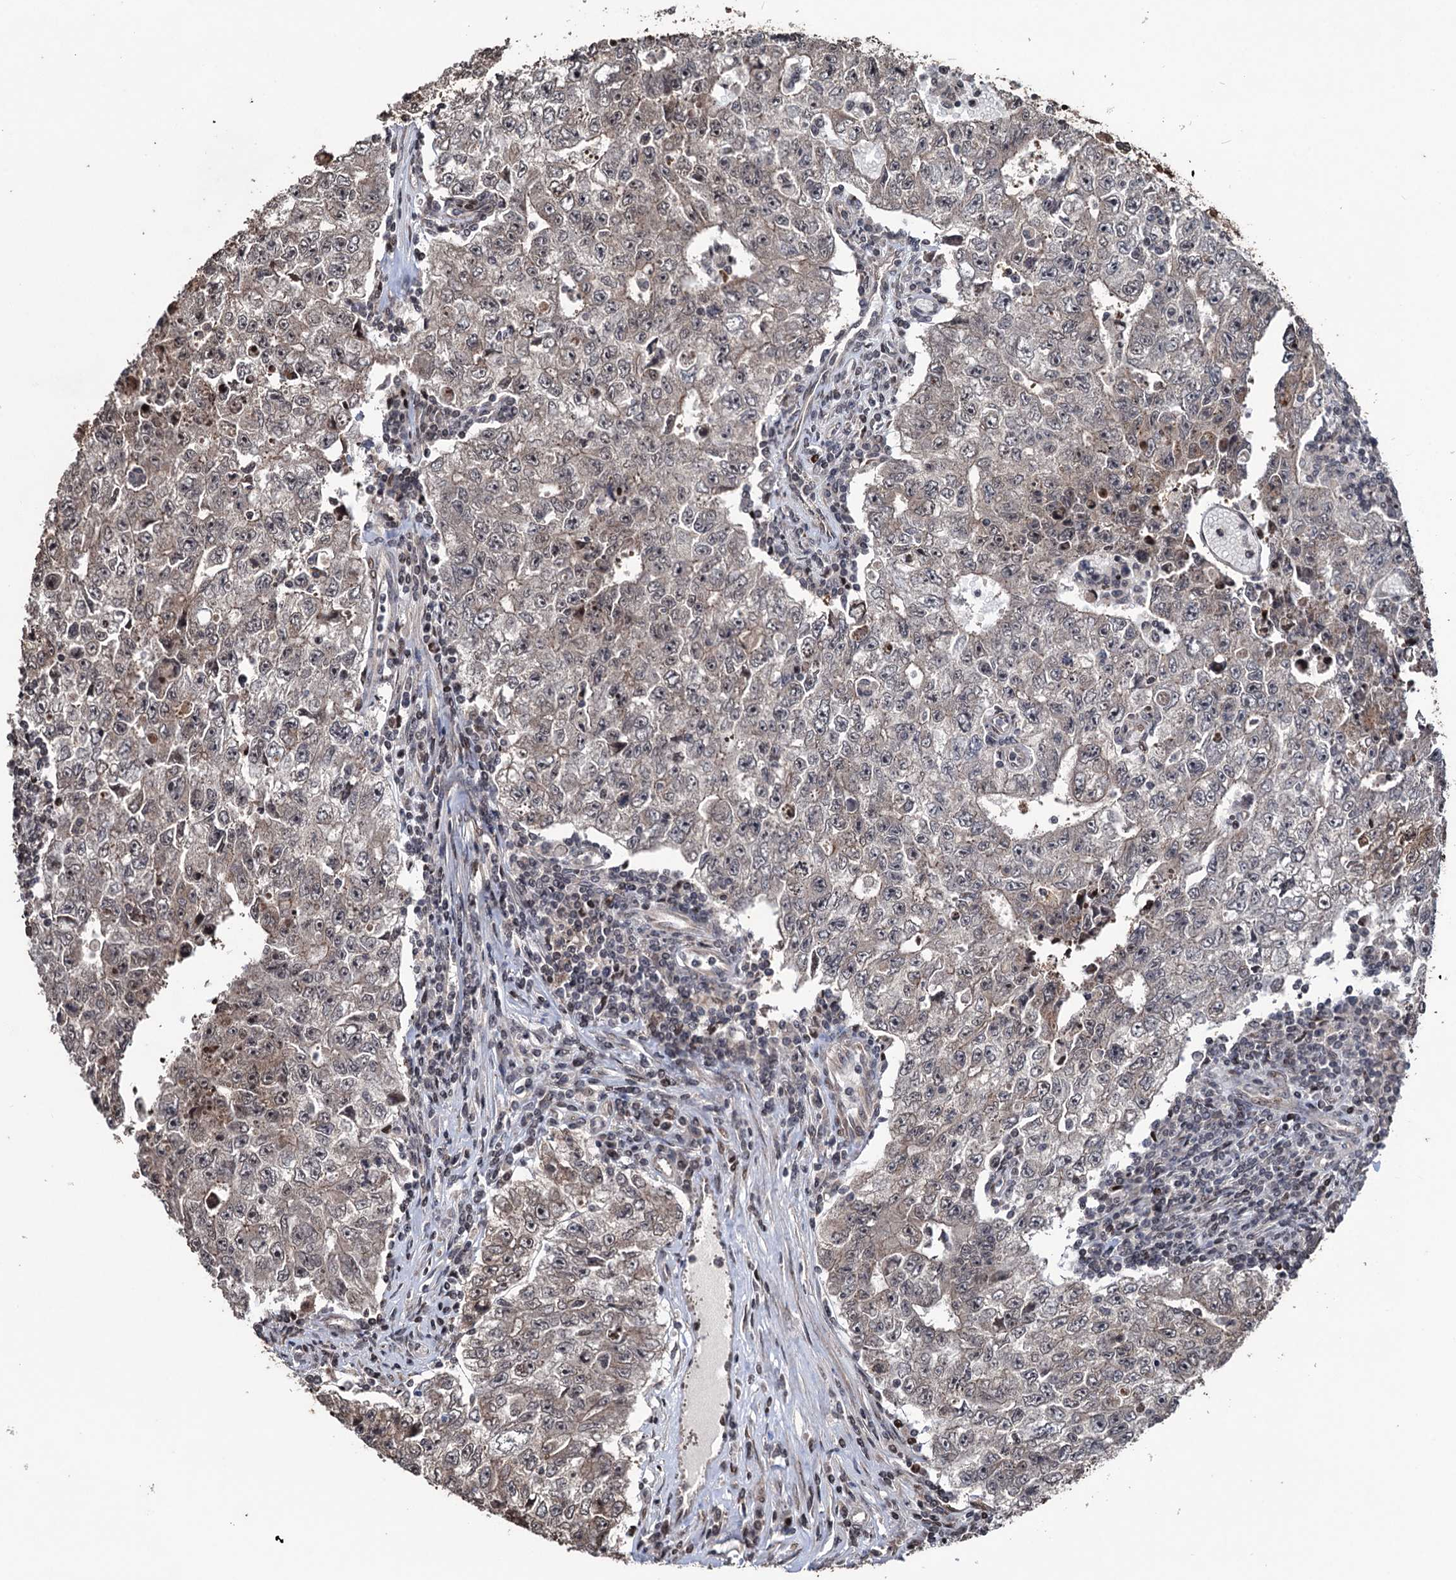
{"staining": {"intensity": "weak", "quantity": "<25%", "location": "cytoplasmic/membranous"}, "tissue": "testis cancer", "cell_type": "Tumor cells", "image_type": "cancer", "snomed": [{"axis": "morphology", "description": "Carcinoma, Embryonal, NOS"}, {"axis": "topography", "description": "Testis"}], "caption": "IHC of human testis embryonal carcinoma exhibits no staining in tumor cells. (DAB (3,3'-diaminobenzidine) immunohistochemistry (IHC) with hematoxylin counter stain).", "gene": "EYA4", "patient": {"sex": "male", "age": 17}}